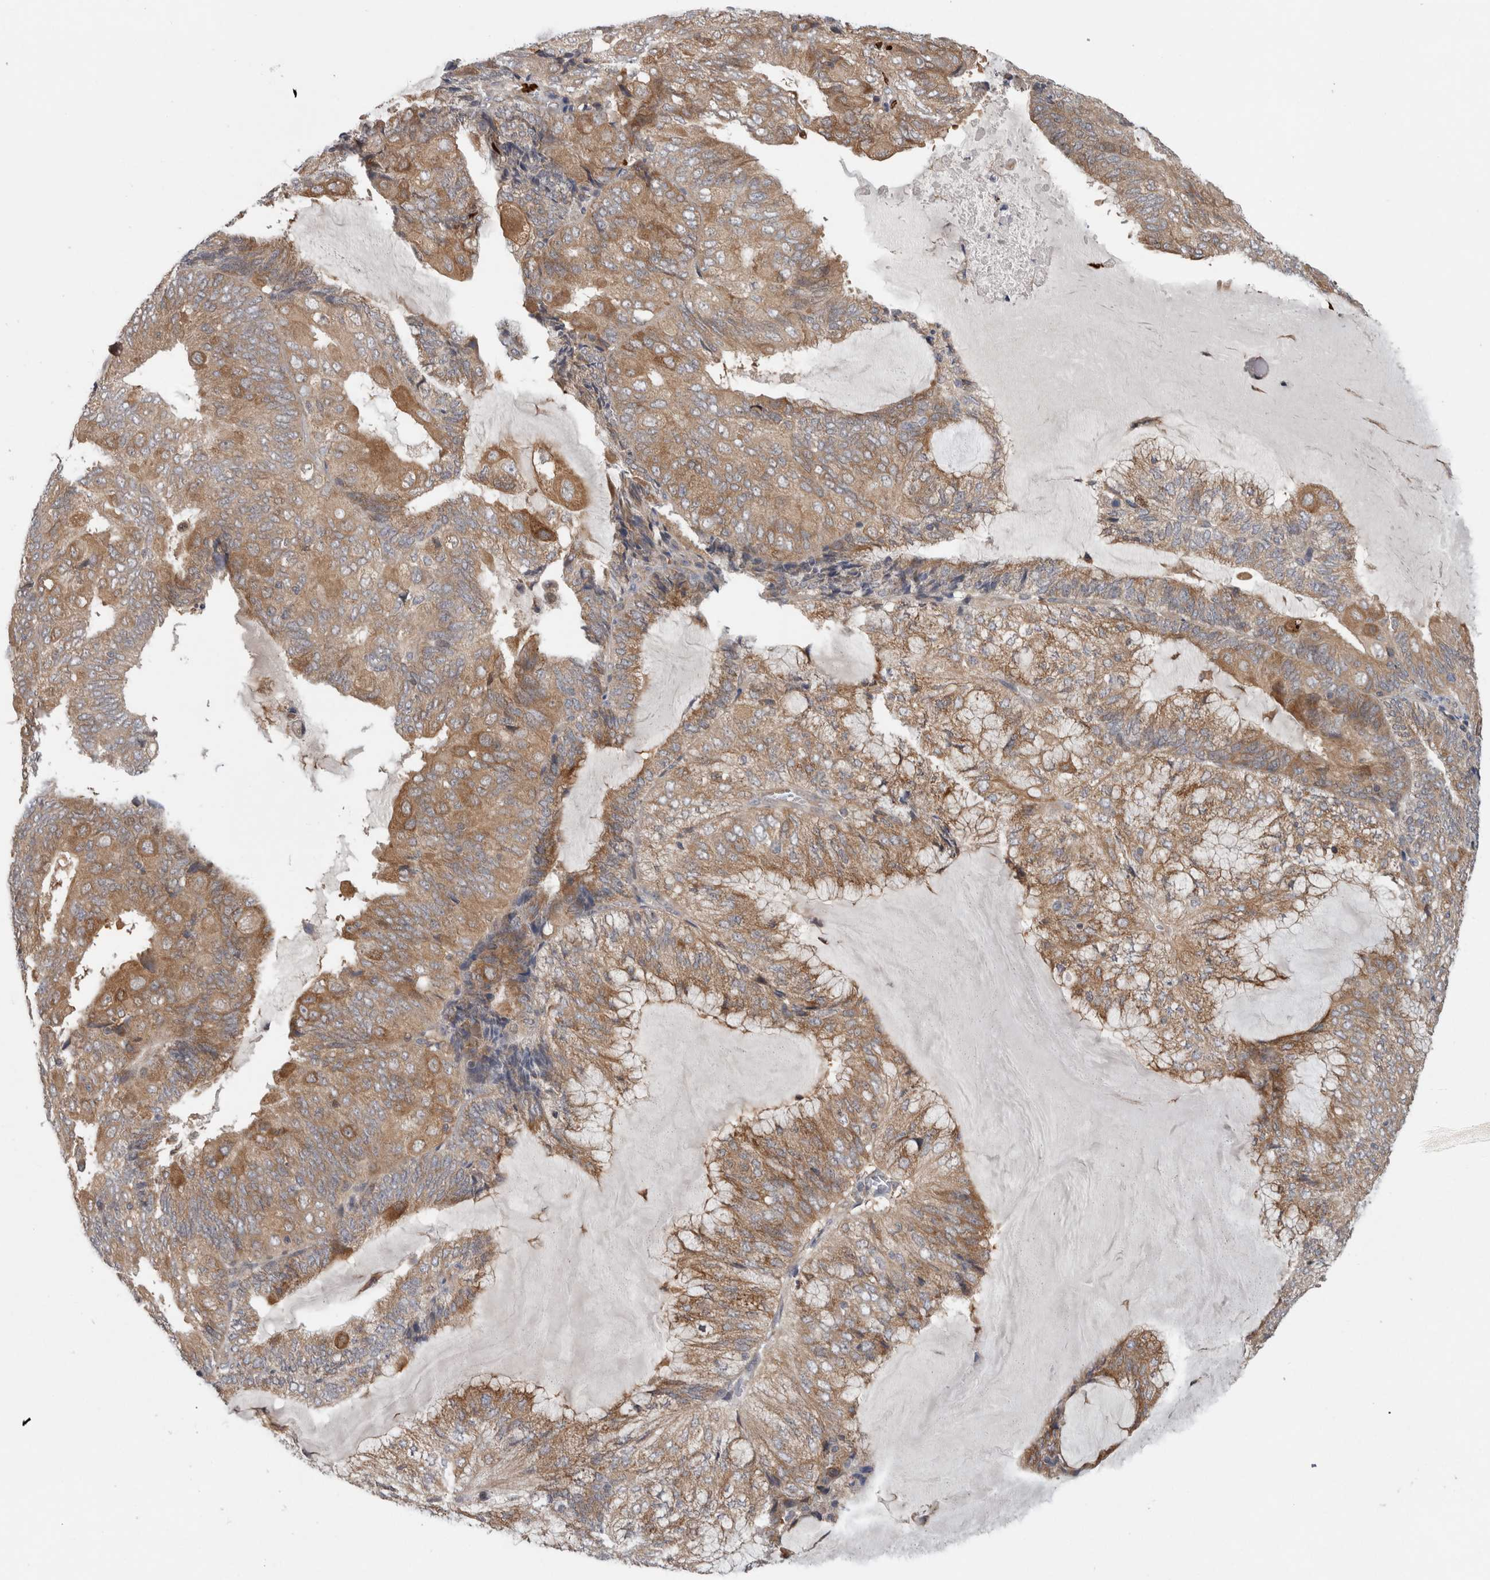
{"staining": {"intensity": "moderate", "quantity": ">75%", "location": "cytoplasmic/membranous"}, "tissue": "endometrial cancer", "cell_type": "Tumor cells", "image_type": "cancer", "snomed": [{"axis": "morphology", "description": "Adenocarcinoma, NOS"}, {"axis": "topography", "description": "Endometrium"}], "caption": "Human endometrial adenocarcinoma stained with a brown dye displays moderate cytoplasmic/membranous positive positivity in approximately >75% of tumor cells.", "gene": "PDCD2", "patient": {"sex": "female", "age": 81}}